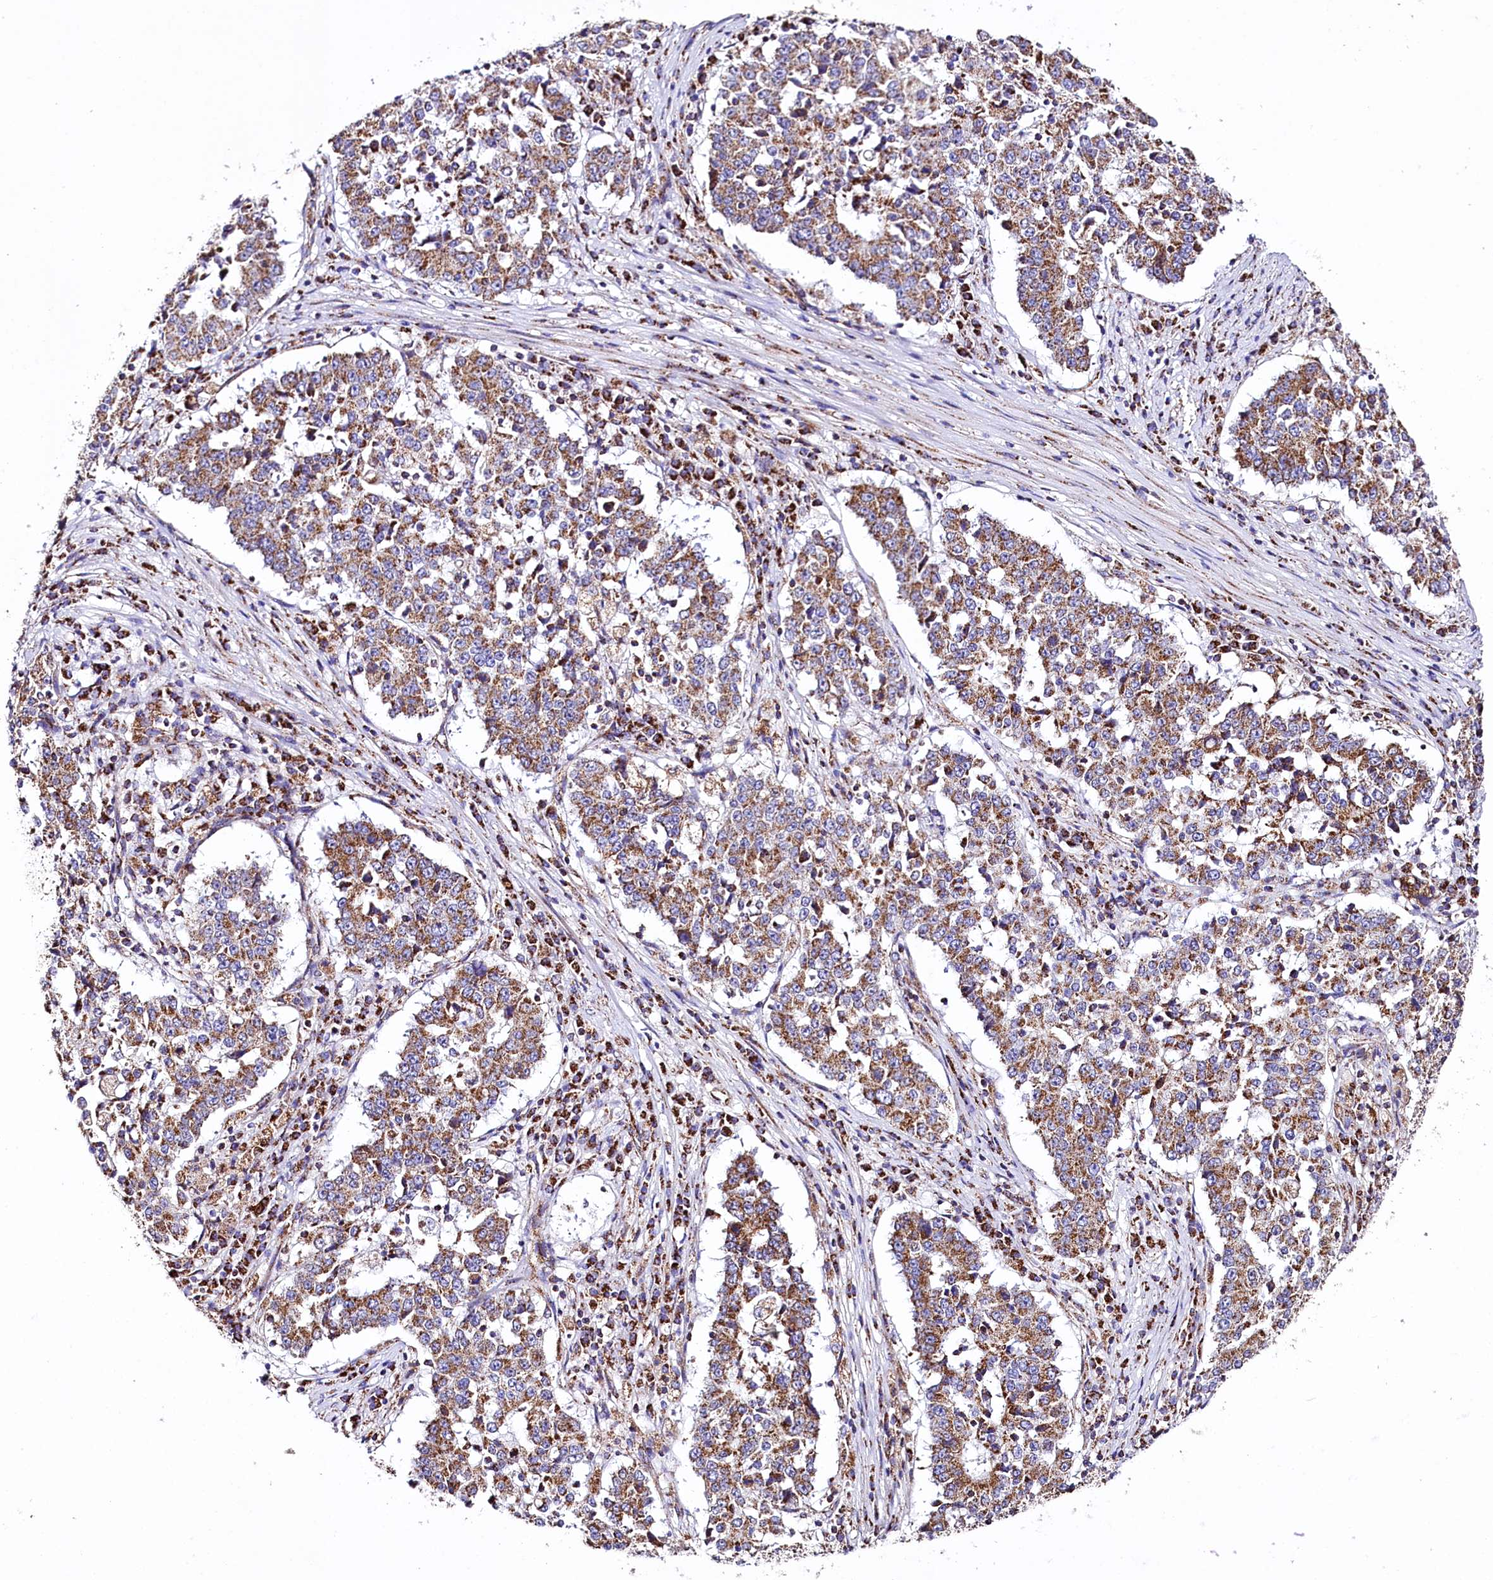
{"staining": {"intensity": "moderate", "quantity": ">75%", "location": "cytoplasmic/membranous"}, "tissue": "stomach cancer", "cell_type": "Tumor cells", "image_type": "cancer", "snomed": [{"axis": "morphology", "description": "Adenocarcinoma, NOS"}, {"axis": "topography", "description": "Stomach"}], "caption": "This is a micrograph of IHC staining of adenocarcinoma (stomach), which shows moderate positivity in the cytoplasmic/membranous of tumor cells.", "gene": "APLP2", "patient": {"sex": "male", "age": 59}}